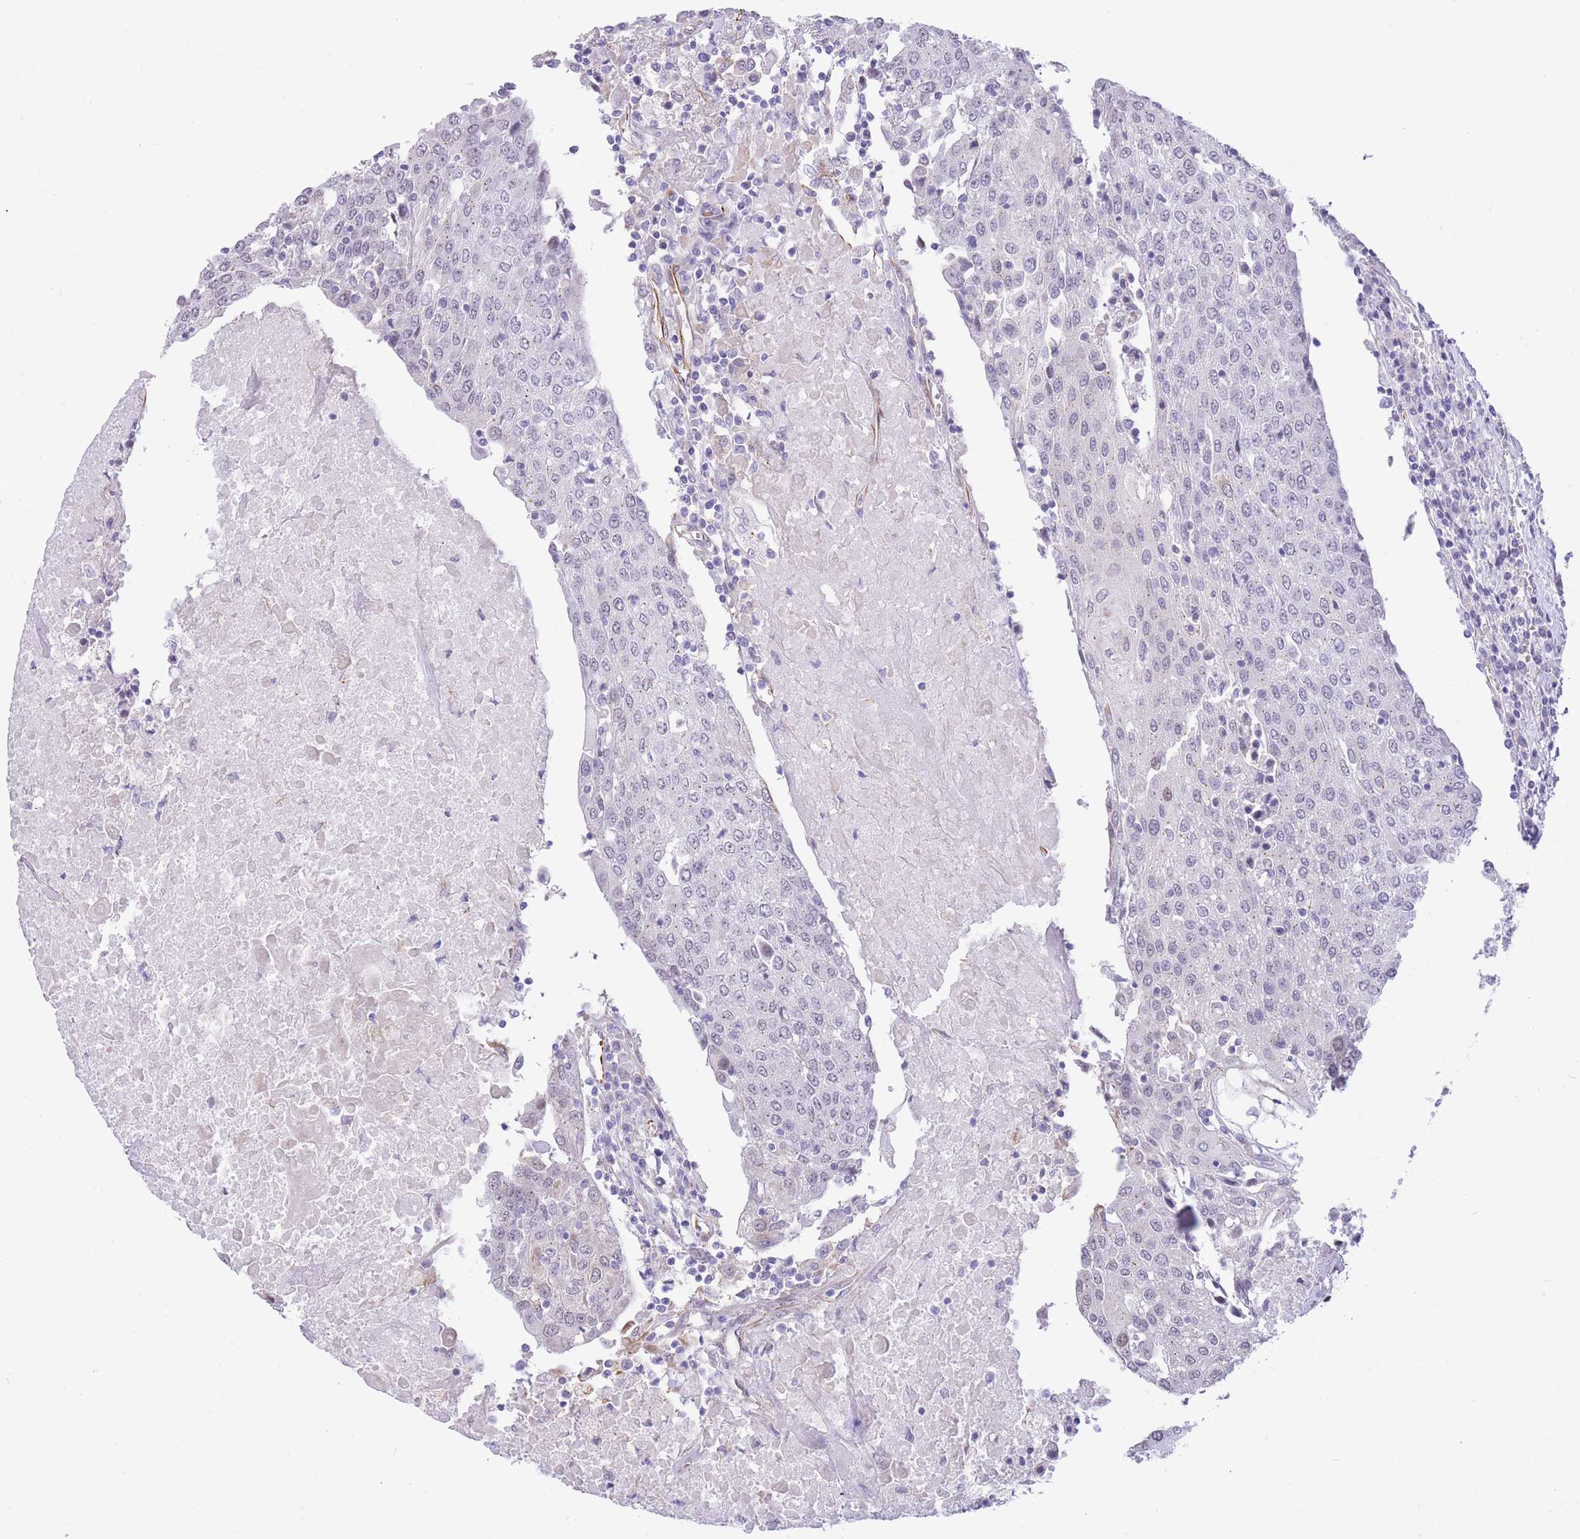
{"staining": {"intensity": "negative", "quantity": "none", "location": "none"}, "tissue": "urothelial cancer", "cell_type": "Tumor cells", "image_type": "cancer", "snomed": [{"axis": "morphology", "description": "Urothelial carcinoma, High grade"}, {"axis": "topography", "description": "Urinary bladder"}], "caption": "Immunohistochemical staining of urothelial cancer shows no significant positivity in tumor cells.", "gene": "PSG8", "patient": {"sex": "female", "age": 85}}